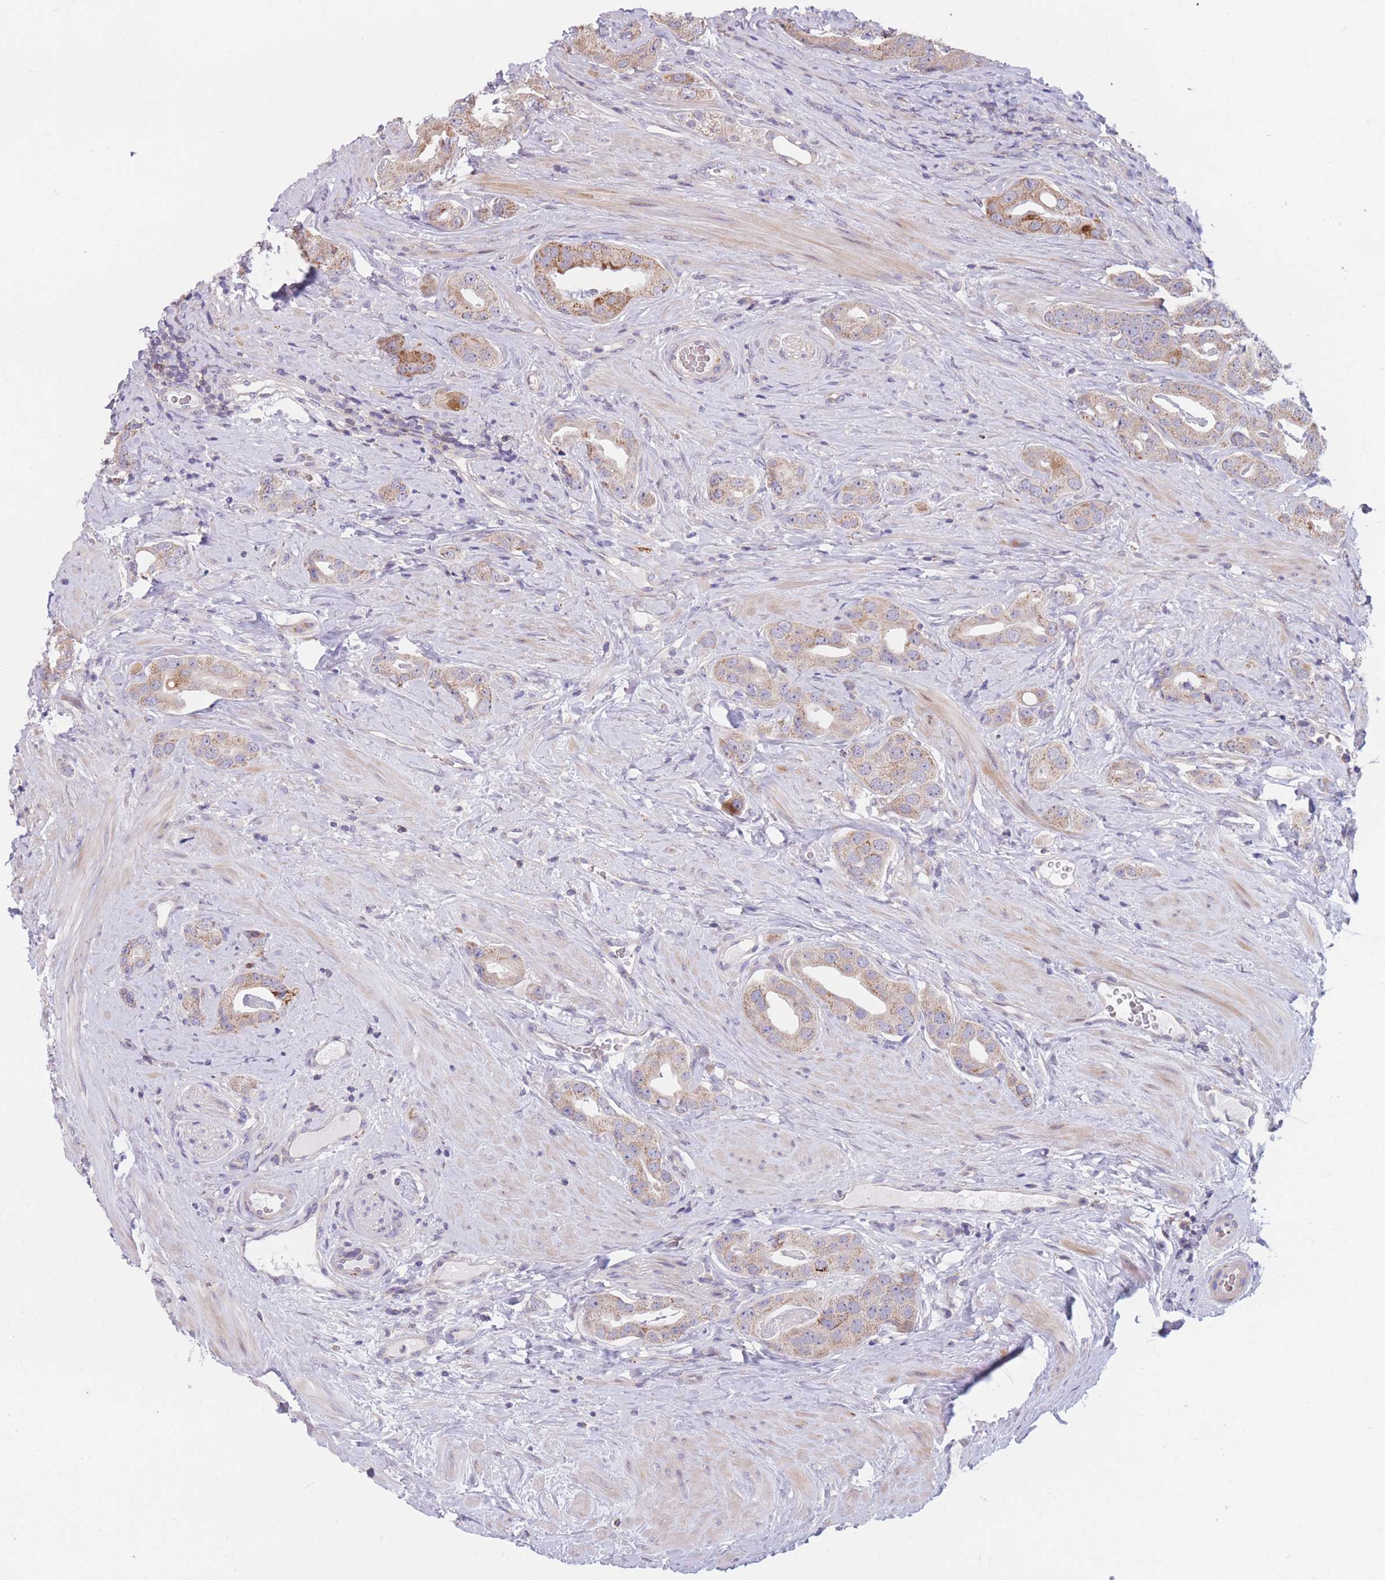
{"staining": {"intensity": "moderate", "quantity": "25%-75%", "location": "cytoplasmic/membranous"}, "tissue": "prostate cancer", "cell_type": "Tumor cells", "image_type": "cancer", "snomed": [{"axis": "morphology", "description": "Adenocarcinoma, High grade"}, {"axis": "topography", "description": "Prostate"}], "caption": "An image of prostate cancer stained for a protein reveals moderate cytoplasmic/membranous brown staining in tumor cells.", "gene": "PDE4A", "patient": {"sex": "male", "age": 63}}